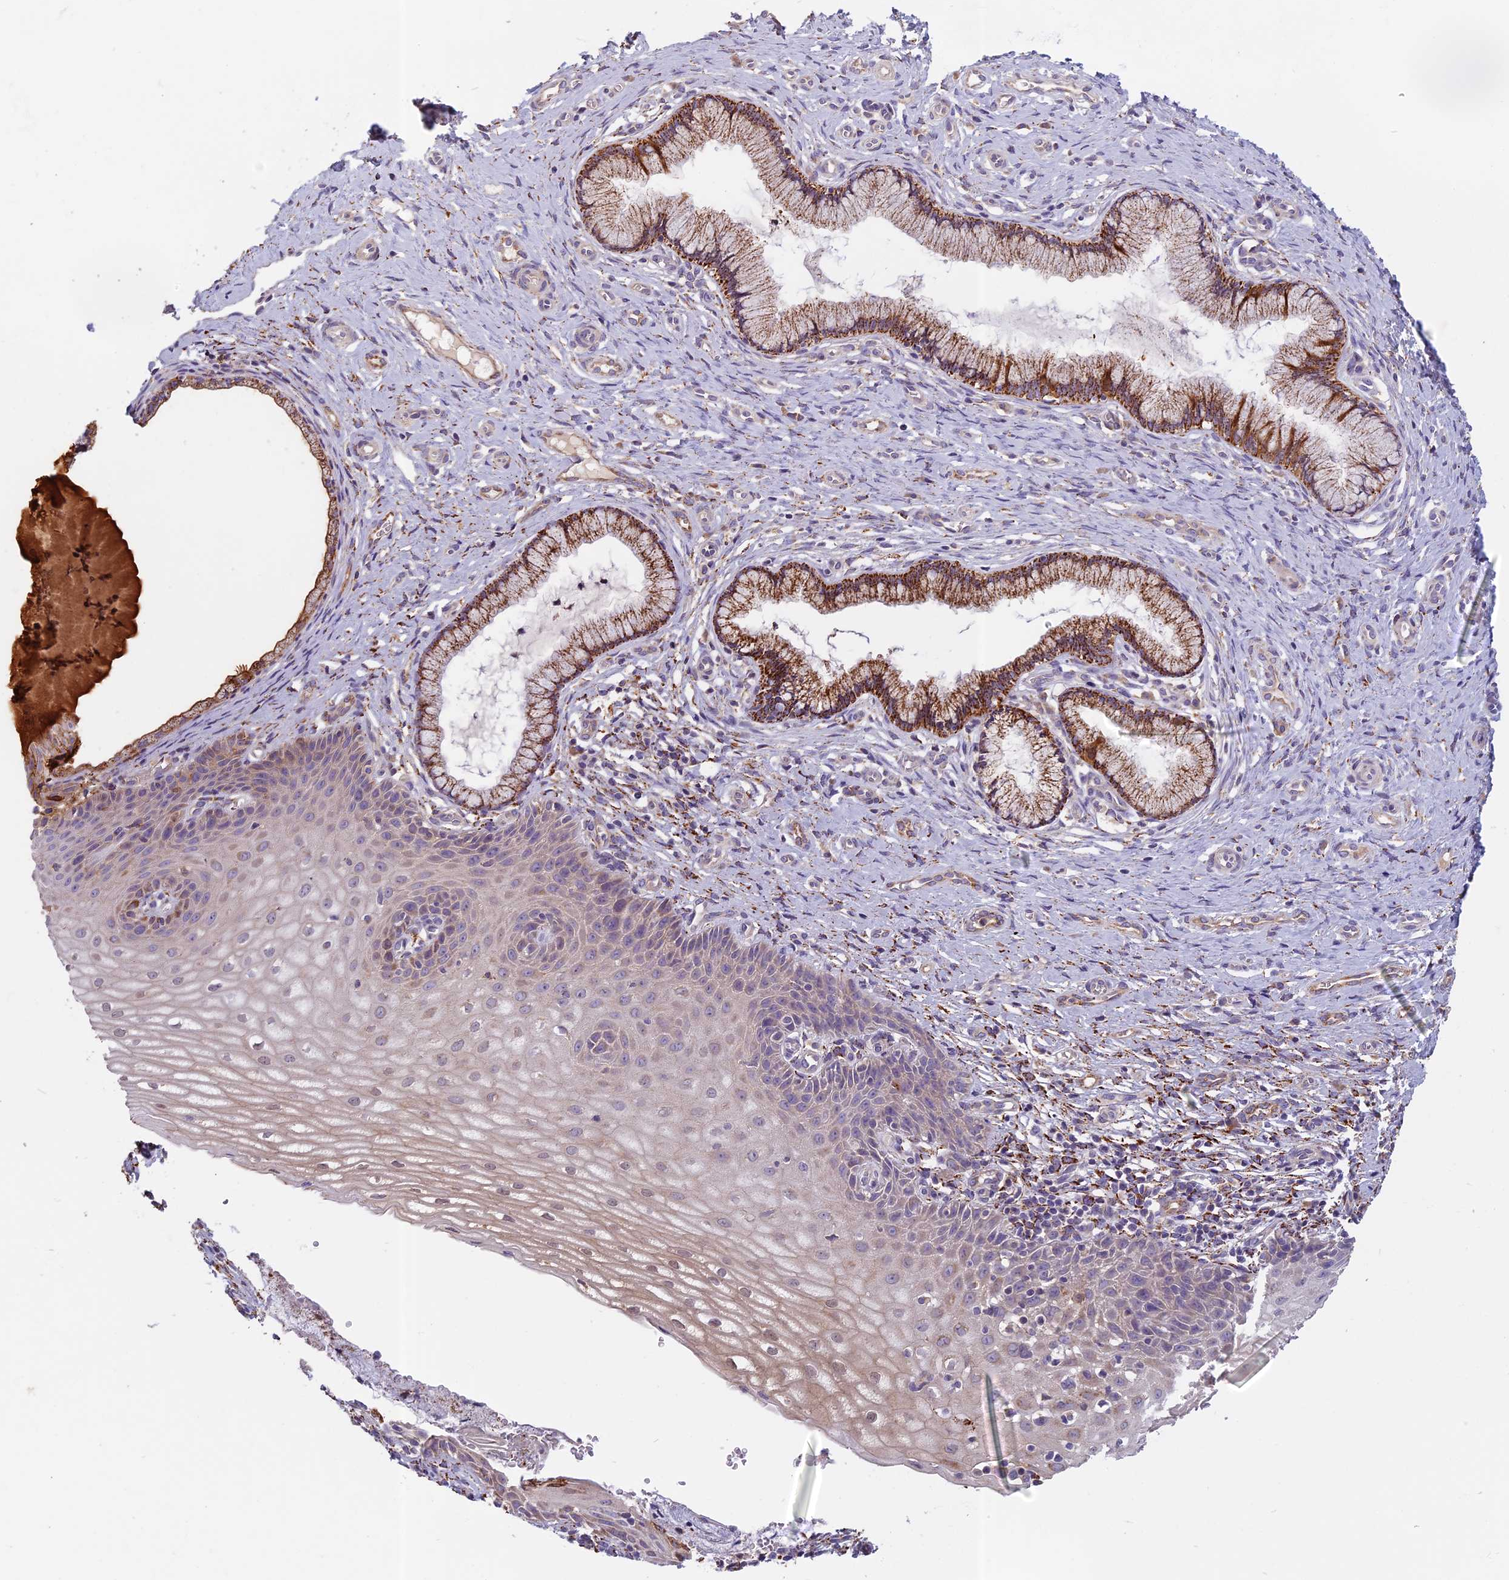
{"staining": {"intensity": "moderate", "quantity": ">75%", "location": "cytoplasmic/membranous"}, "tissue": "cervix", "cell_type": "Glandular cells", "image_type": "normal", "snomed": [{"axis": "morphology", "description": "Normal tissue, NOS"}, {"axis": "topography", "description": "Cervix"}], "caption": "Immunohistochemical staining of unremarkable cervix reveals moderate cytoplasmic/membranous protein staining in approximately >75% of glandular cells. Immunohistochemistry (ihc) stains the protein in brown and the nuclei are stained blue.", "gene": "SEMA7A", "patient": {"sex": "female", "age": 36}}